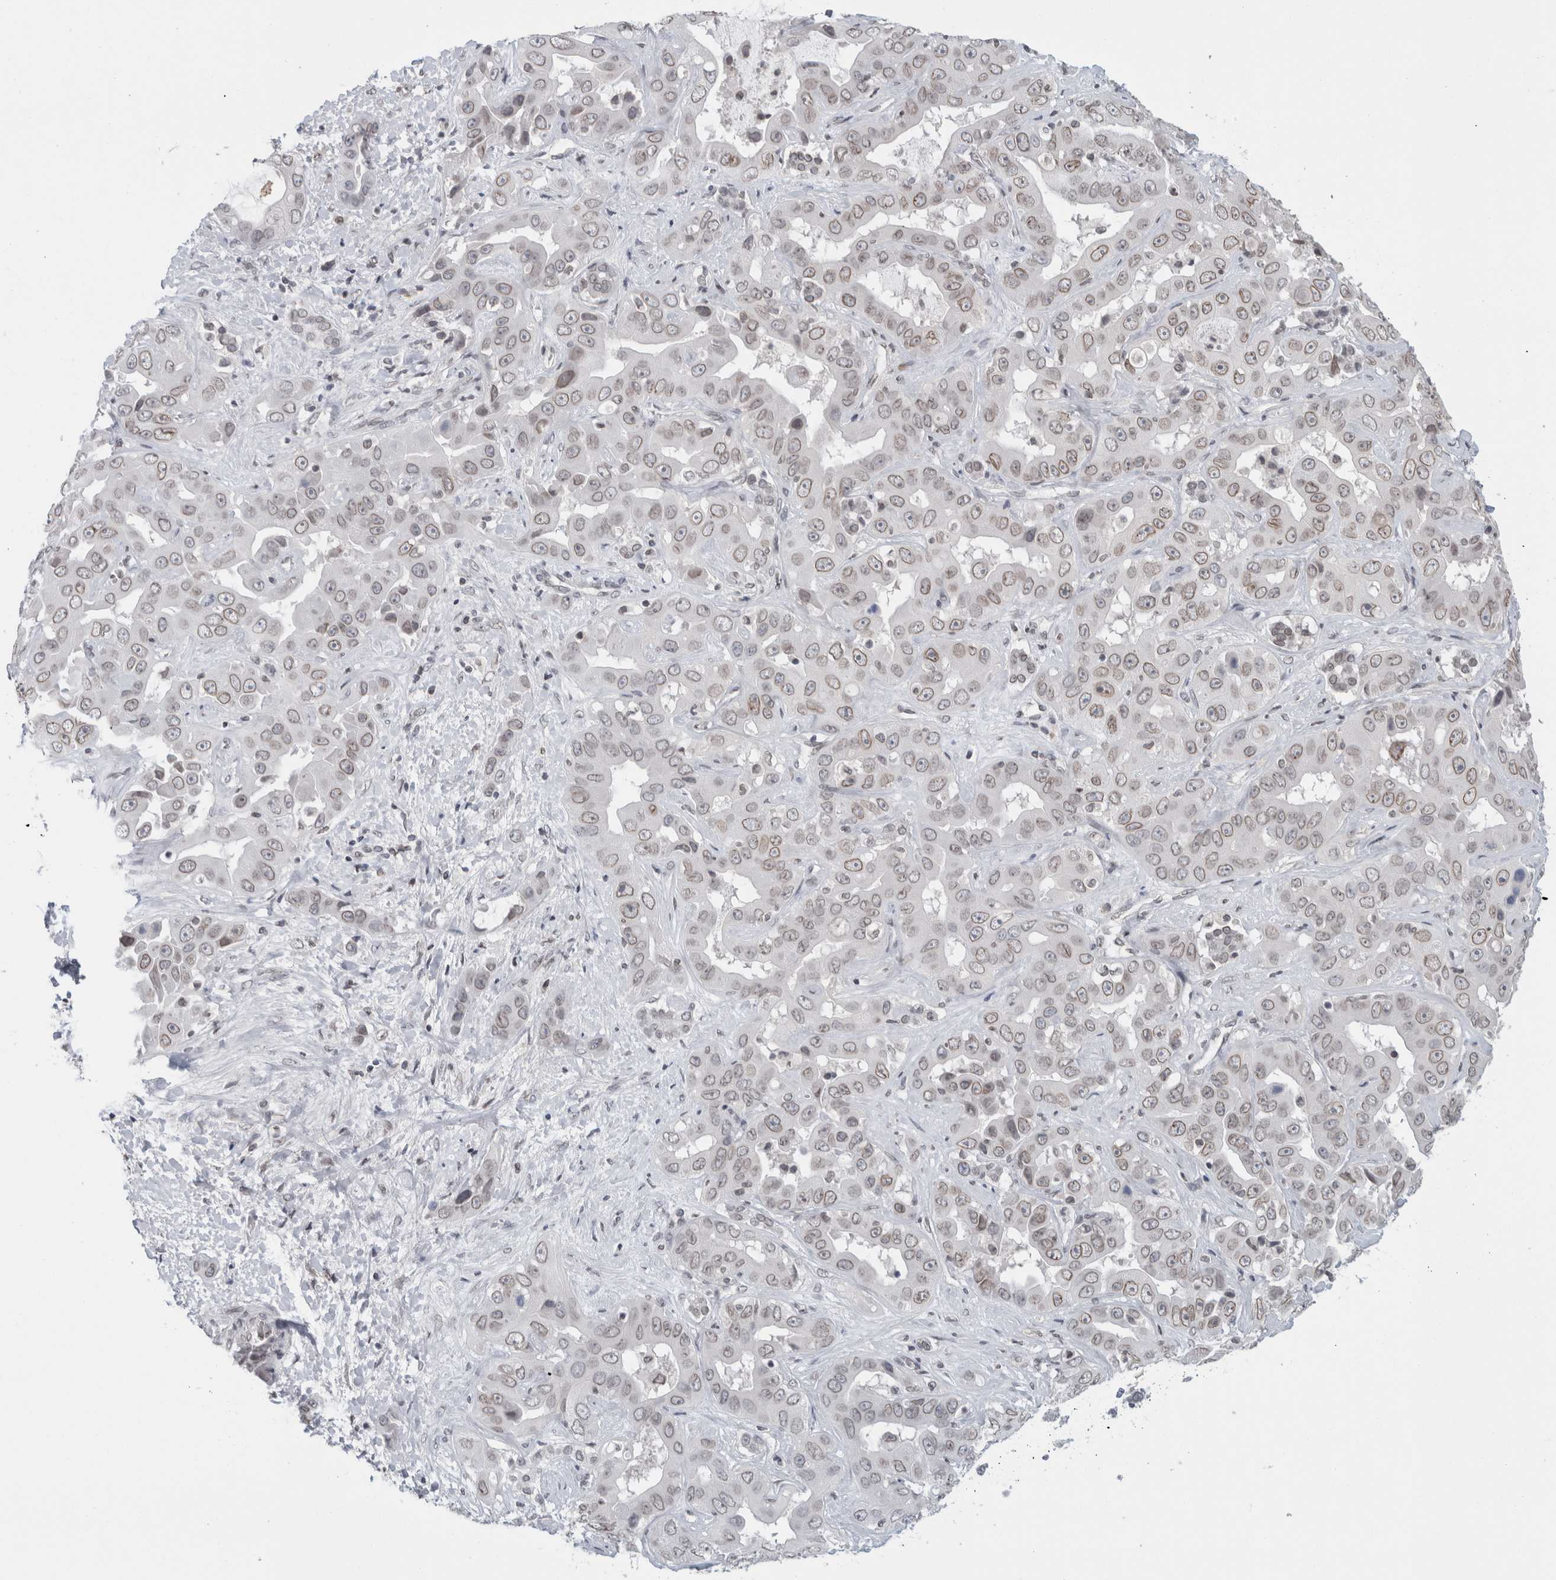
{"staining": {"intensity": "weak", "quantity": ">75%", "location": "cytoplasmic/membranous,nuclear"}, "tissue": "liver cancer", "cell_type": "Tumor cells", "image_type": "cancer", "snomed": [{"axis": "morphology", "description": "Cholangiocarcinoma"}, {"axis": "topography", "description": "Liver"}], "caption": "Weak cytoplasmic/membranous and nuclear positivity is seen in approximately >75% of tumor cells in liver cancer (cholangiocarcinoma).", "gene": "ZNF770", "patient": {"sex": "female", "age": 52}}